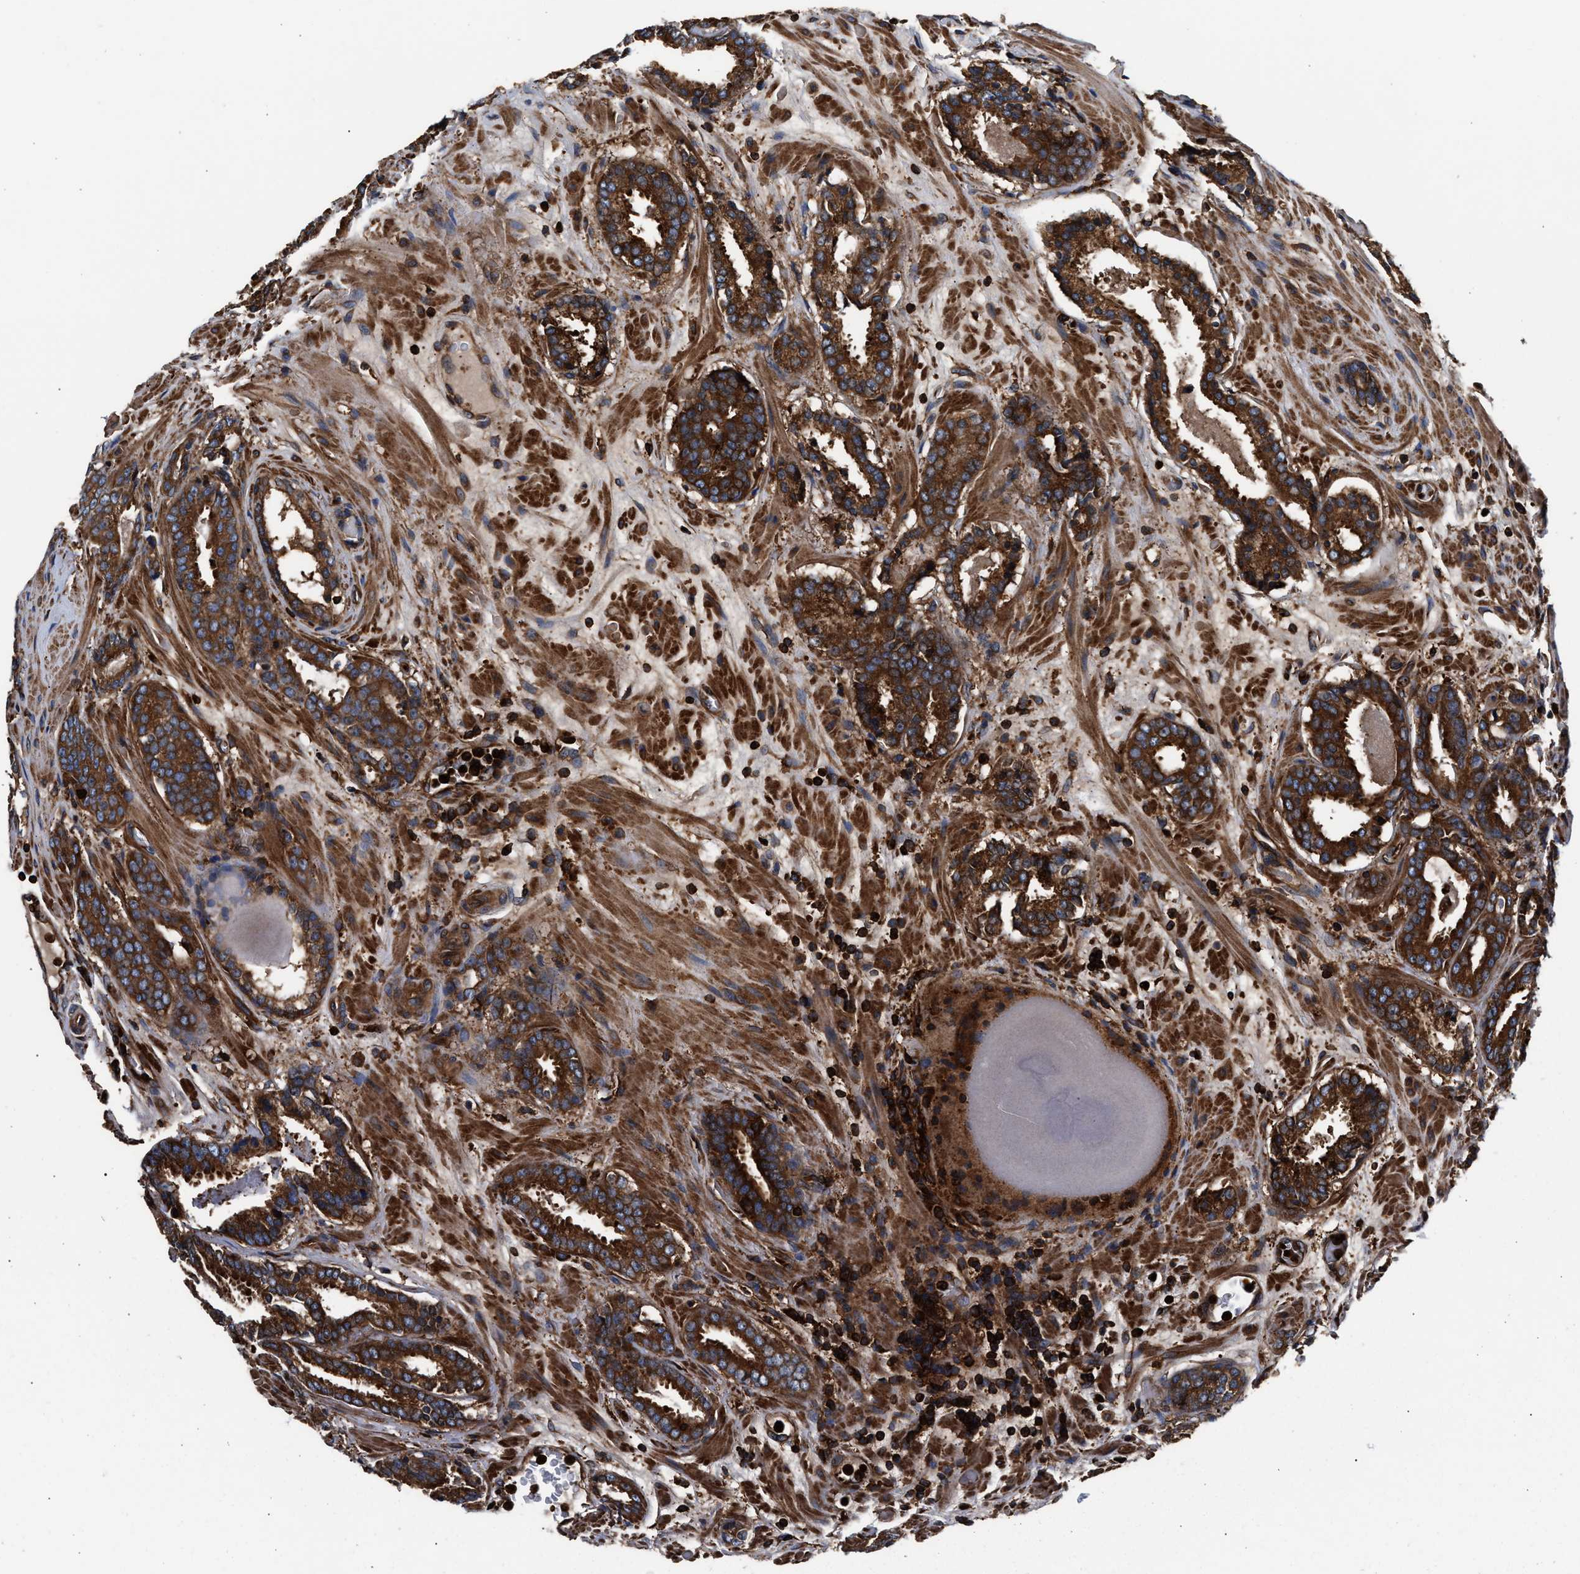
{"staining": {"intensity": "strong", "quantity": ">75%", "location": "cytoplasmic/membranous"}, "tissue": "prostate cancer", "cell_type": "Tumor cells", "image_type": "cancer", "snomed": [{"axis": "morphology", "description": "Adenocarcinoma, Low grade"}, {"axis": "topography", "description": "Prostate"}], "caption": "Immunohistochemical staining of low-grade adenocarcinoma (prostate) shows high levels of strong cytoplasmic/membranous positivity in approximately >75% of tumor cells.", "gene": "KYAT1", "patient": {"sex": "male", "age": 69}}